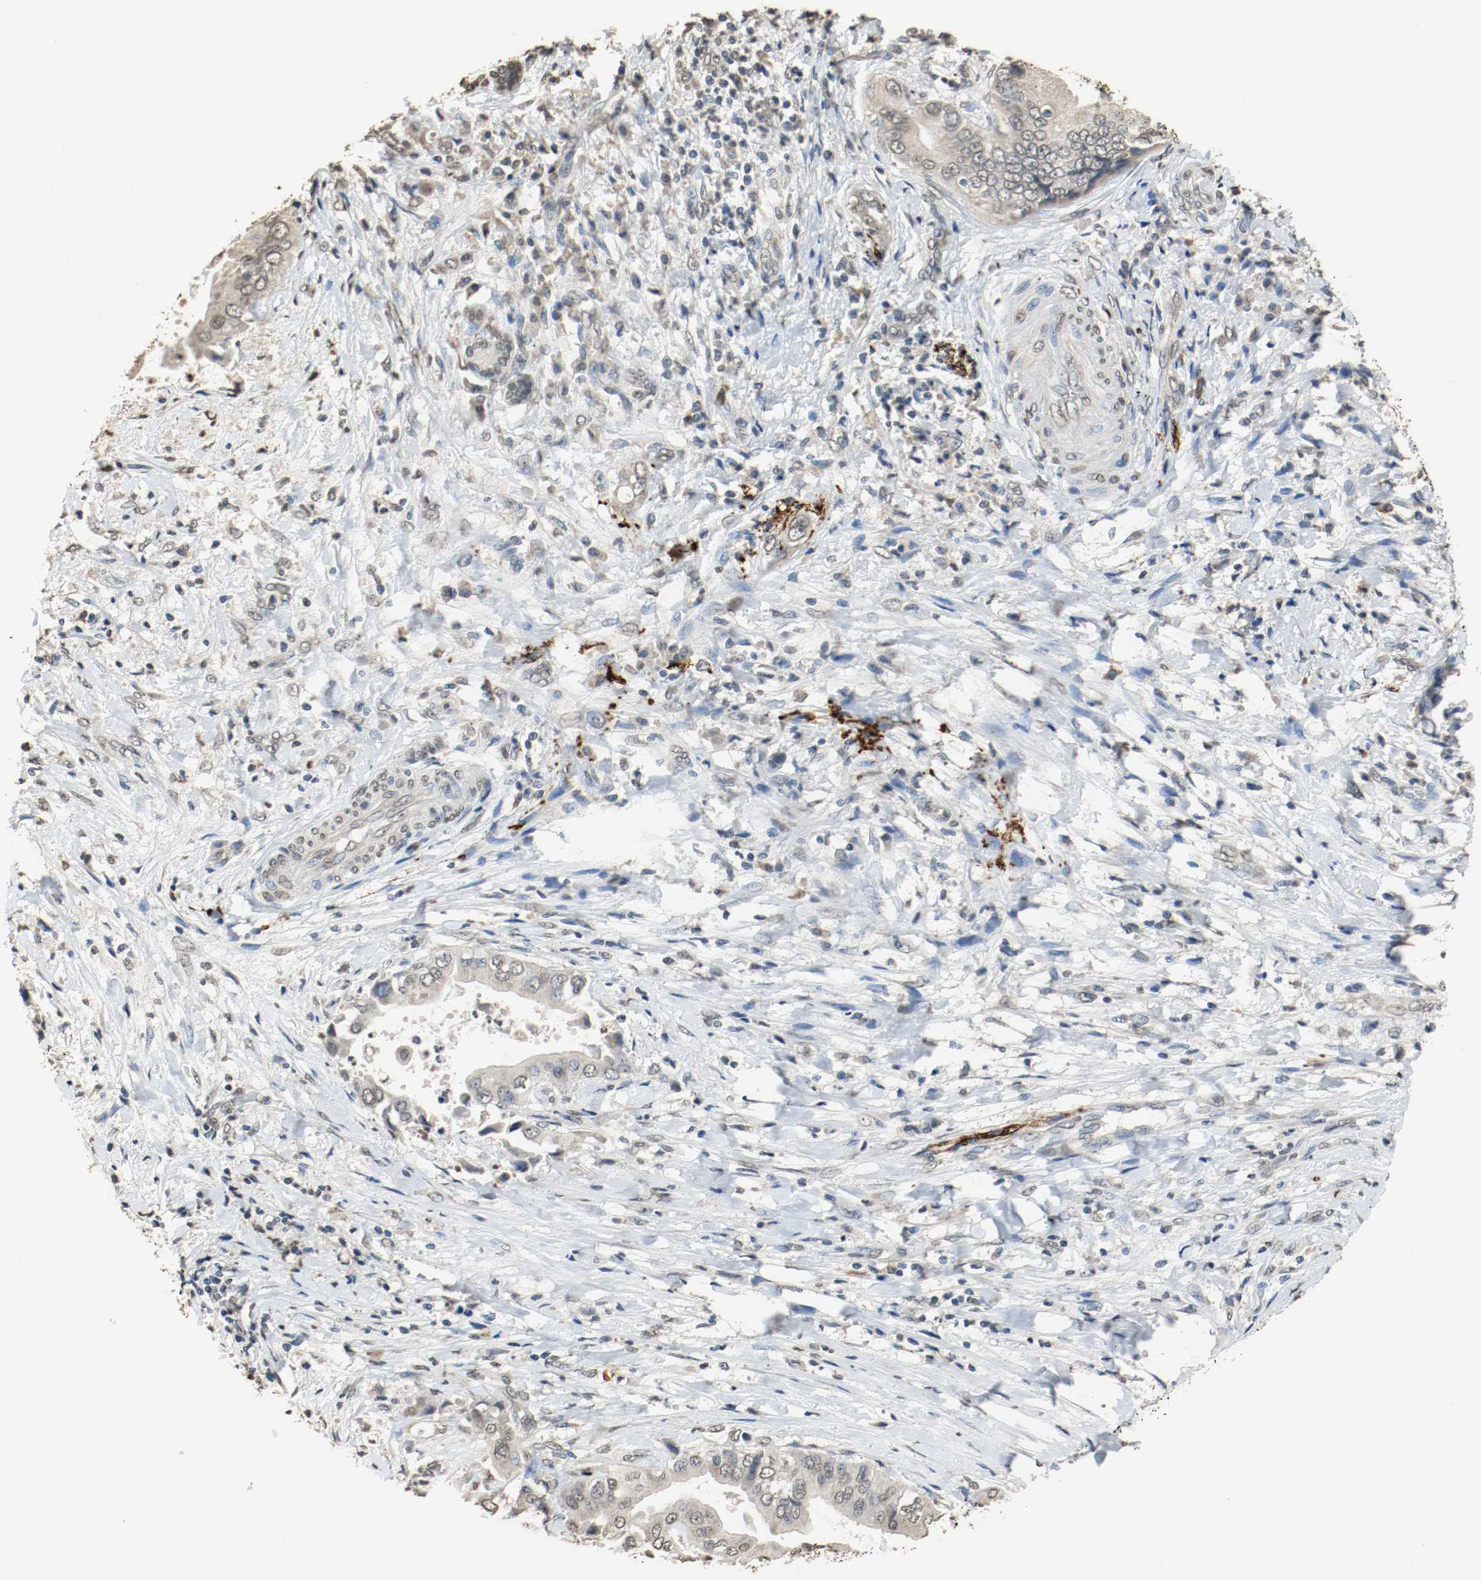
{"staining": {"intensity": "weak", "quantity": "<25%", "location": "nuclear"}, "tissue": "liver cancer", "cell_type": "Tumor cells", "image_type": "cancer", "snomed": [{"axis": "morphology", "description": "Cholangiocarcinoma"}, {"axis": "topography", "description": "Liver"}], "caption": "Tumor cells show no significant expression in cholangiocarcinoma (liver). (DAB (3,3'-diaminobenzidine) immunohistochemistry visualized using brightfield microscopy, high magnification).", "gene": "RTN4", "patient": {"sex": "male", "age": 58}}